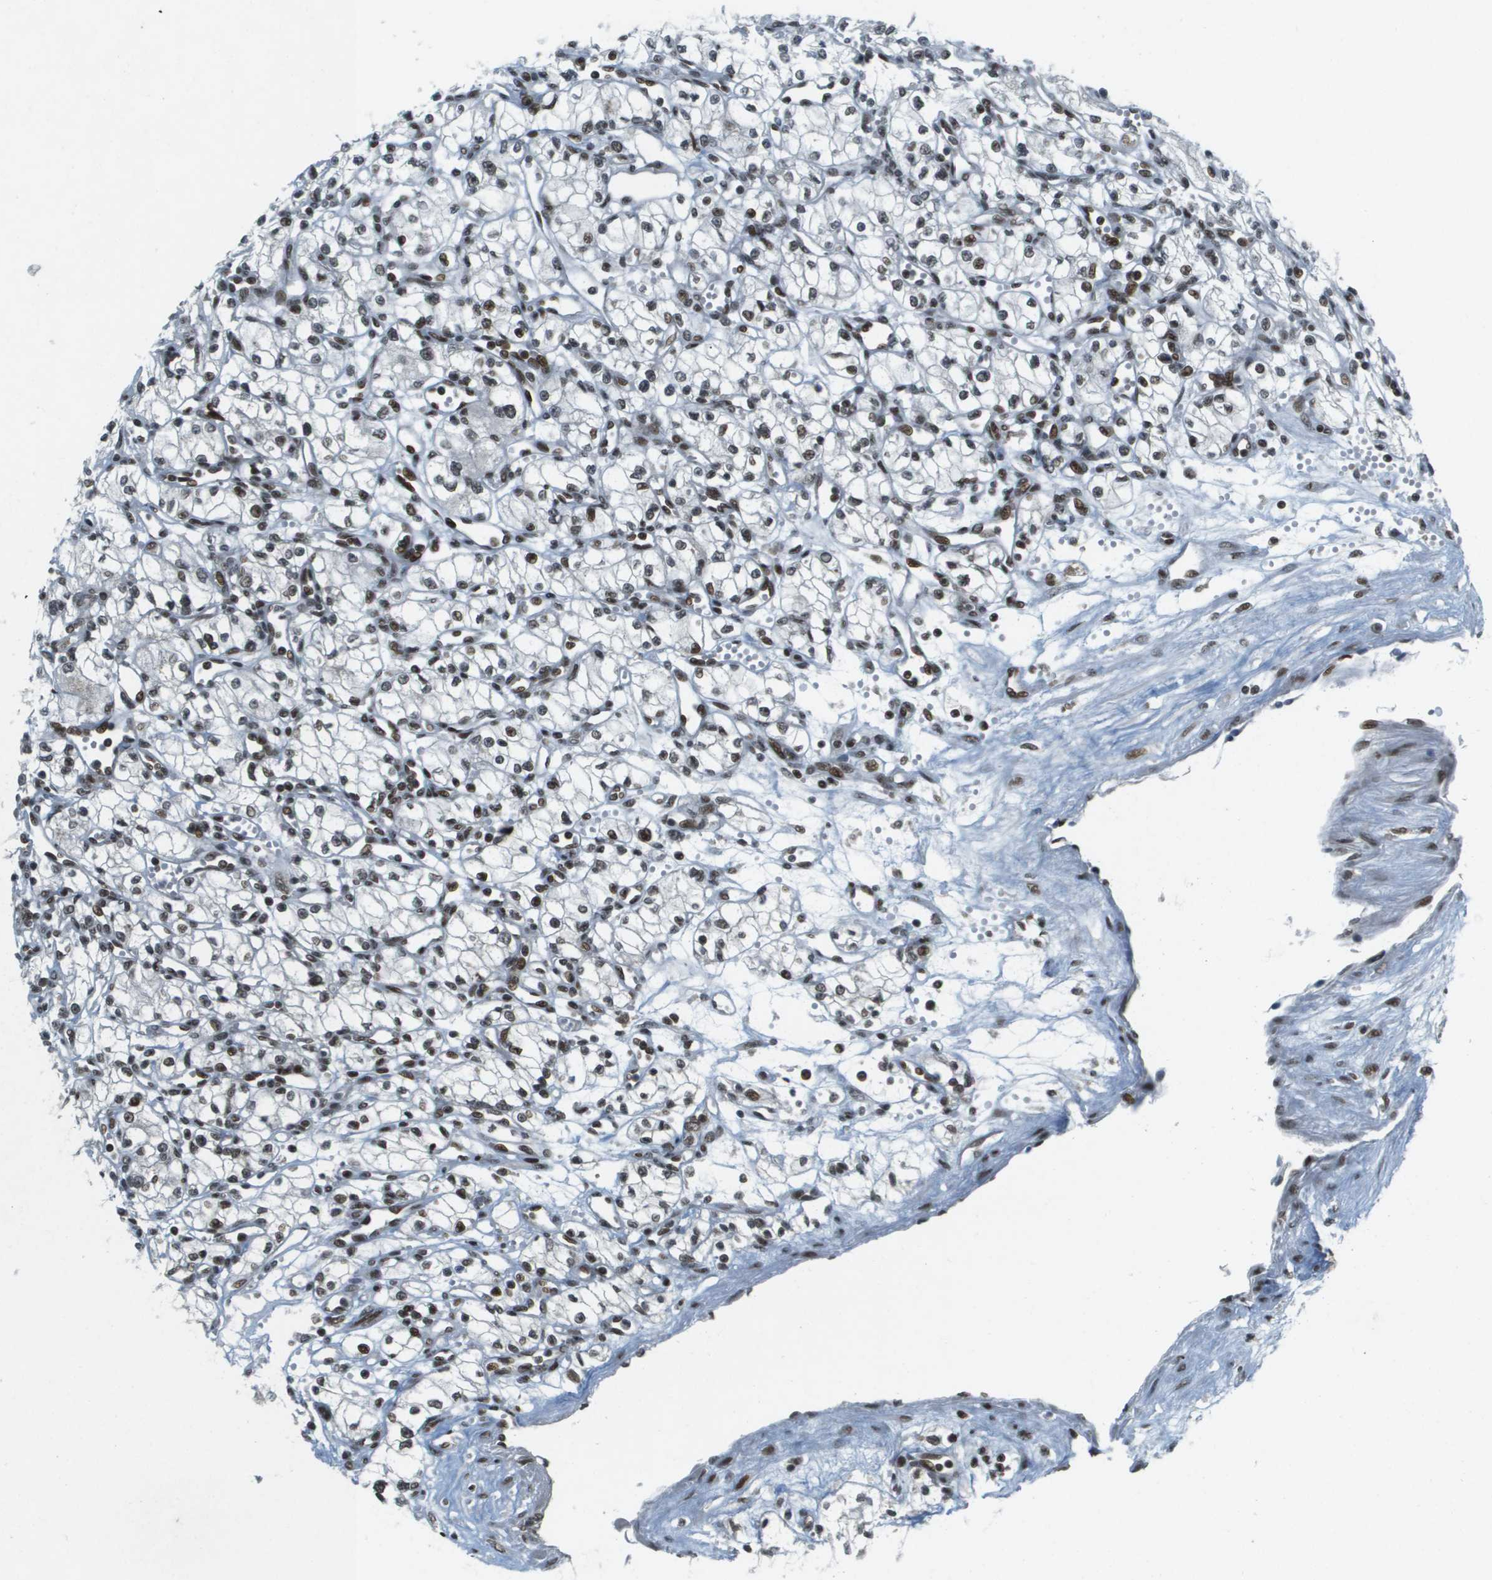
{"staining": {"intensity": "strong", "quantity": ">75%", "location": "nuclear"}, "tissue": "renal cancer", "cell_type": "Tumor cells", "image_type": "cancer", "snomed": [{"axis": "morphology", "description": "Normal tissue, NOS"}, {"axis": "morphology", "description": "Adenocarcinoma, NOS"}, {"axis": "topography", "description": "Kidney"}], "caption": "Renal cancer (adenocarcinoma) stained with DAB (3,3'-diaminobenzidine) IHC shows high levels of strong nuclear positivity in about >75% of tumor cells. (DAB (3,3'-diaminobenzidine) IHC with brightfield microscopy, high magnification).", "gene": "IRF7", "patient": {"sex": "male", "age": 59}}